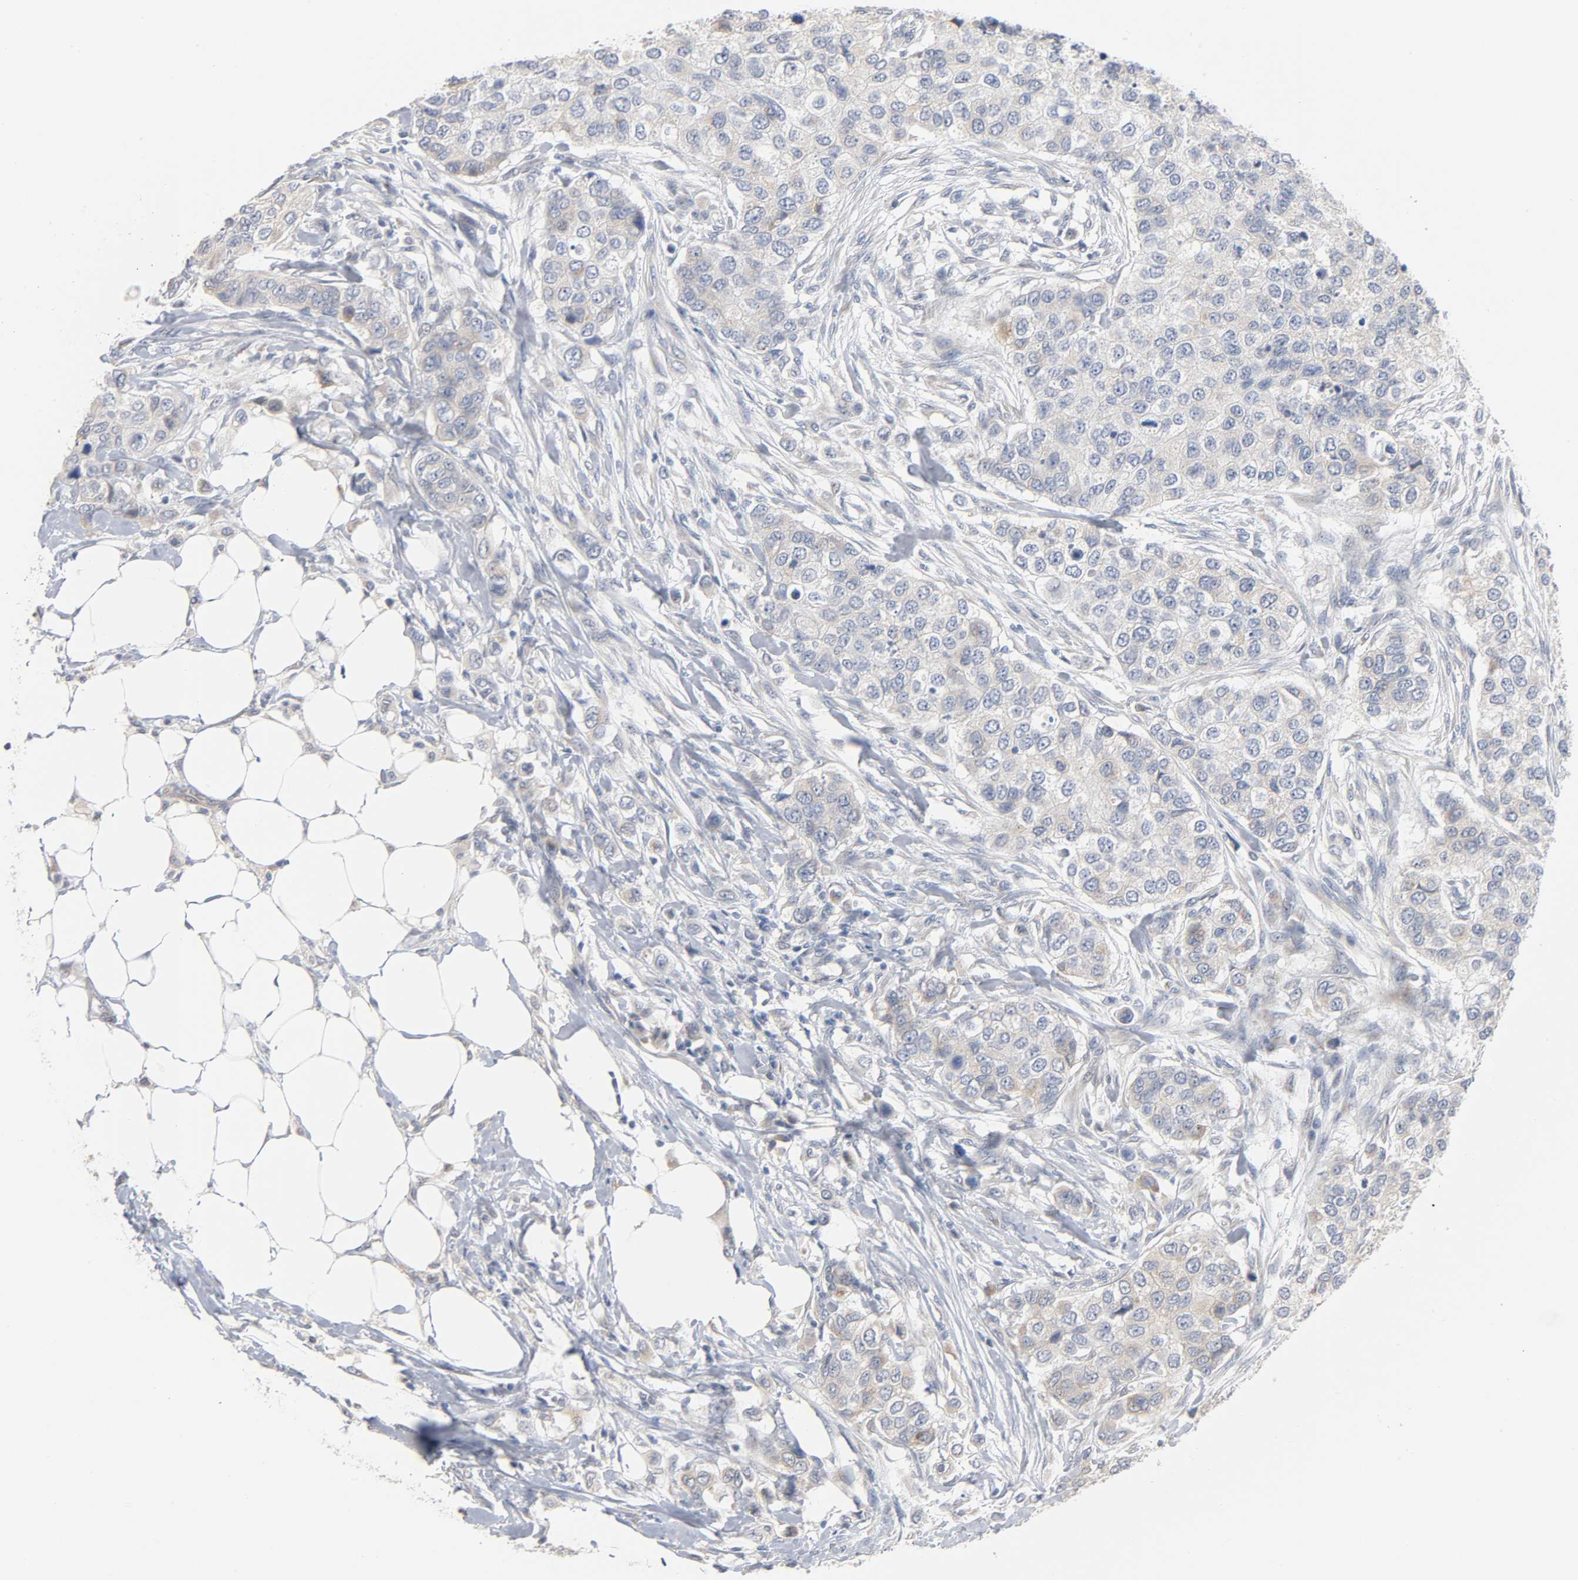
{"staining": {"intensity": "weak", "quantity": "25%-75%", "location": "cytoplasmic/membranous"}, "tissue": "breast cancer", "cell_type": "Tumor cells", "image_type": "cancer", "snomed": [{"axis": "morphology", "description": "Normal tissue, NOS"}, {"axis": "morphology", "description": "Duct carcinoma"}, {"axis": "topography", "description": "Breast"}], "caption": "Immunohistochemistry (IHC) of breast cancer (invasive ductal carcinoma) exhibits low levels of weak cytoplasmic/membranous expression in approximately 25%-75% of tumor cells.", "gene": "AK7", "patient": {"sex": "female", "age": 49}}